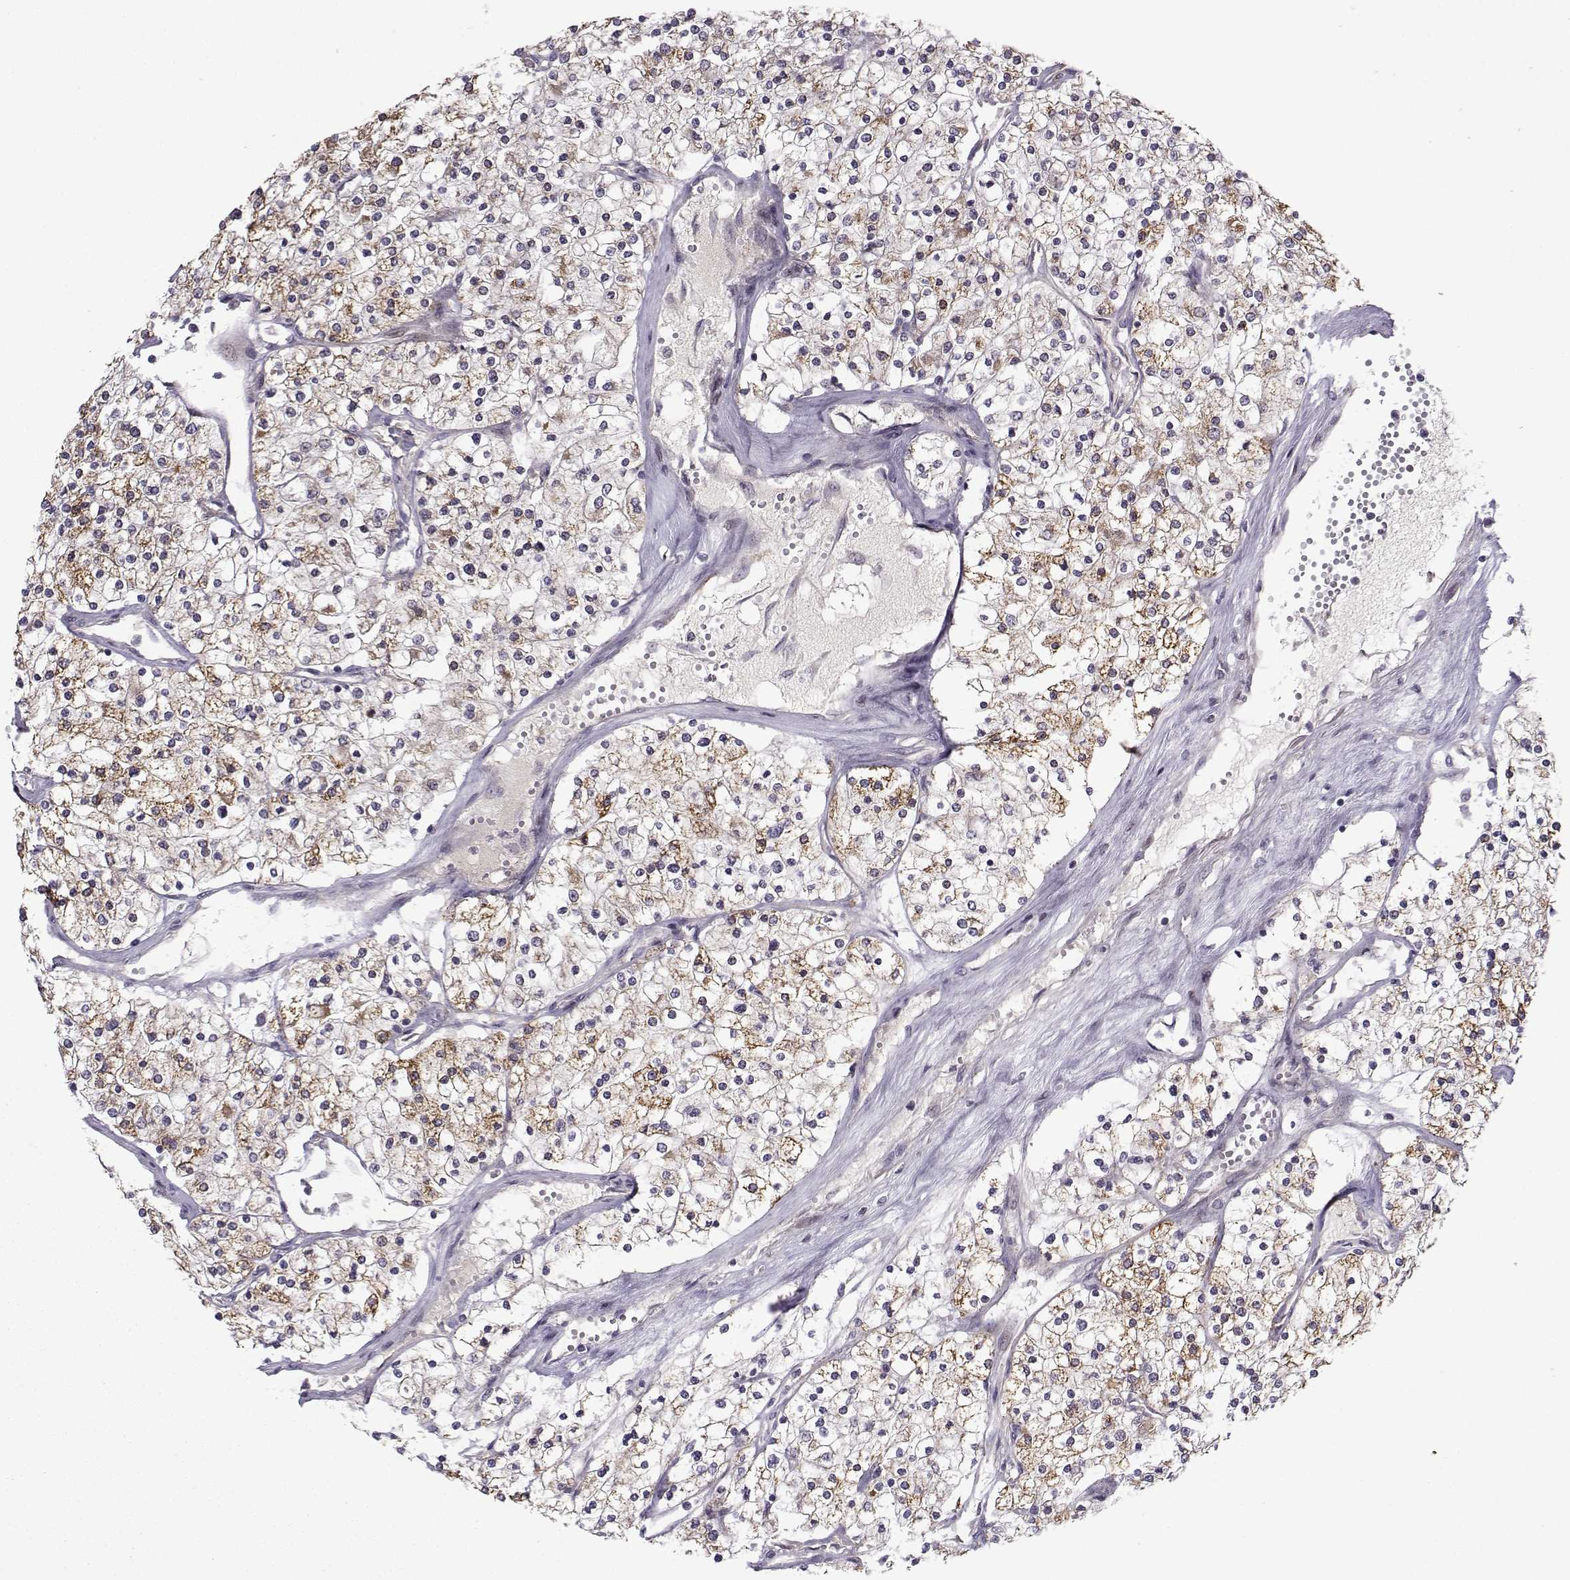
{"staining": {"intensity": "moderate", "quantity": "25%-75%", "location": "cytoplasmic/membranous"}, "tissue": "renal cancer", "cell_type": "Tumor cells", "image_type": "cancer", "snomed": [{"axis": "morphology", "description": "Adenocarcinoma, NOS"}, {"axis": "topography", "description": "Kidney"}], "caption": "Protein expression analysis of human renal adenocarcinoma reveals moderate cytoplasmic/membranous expression in about 25%-75% of tumor cells.", "gene": "NECAB3", "patient": {"sex": "male", "age": 80}}